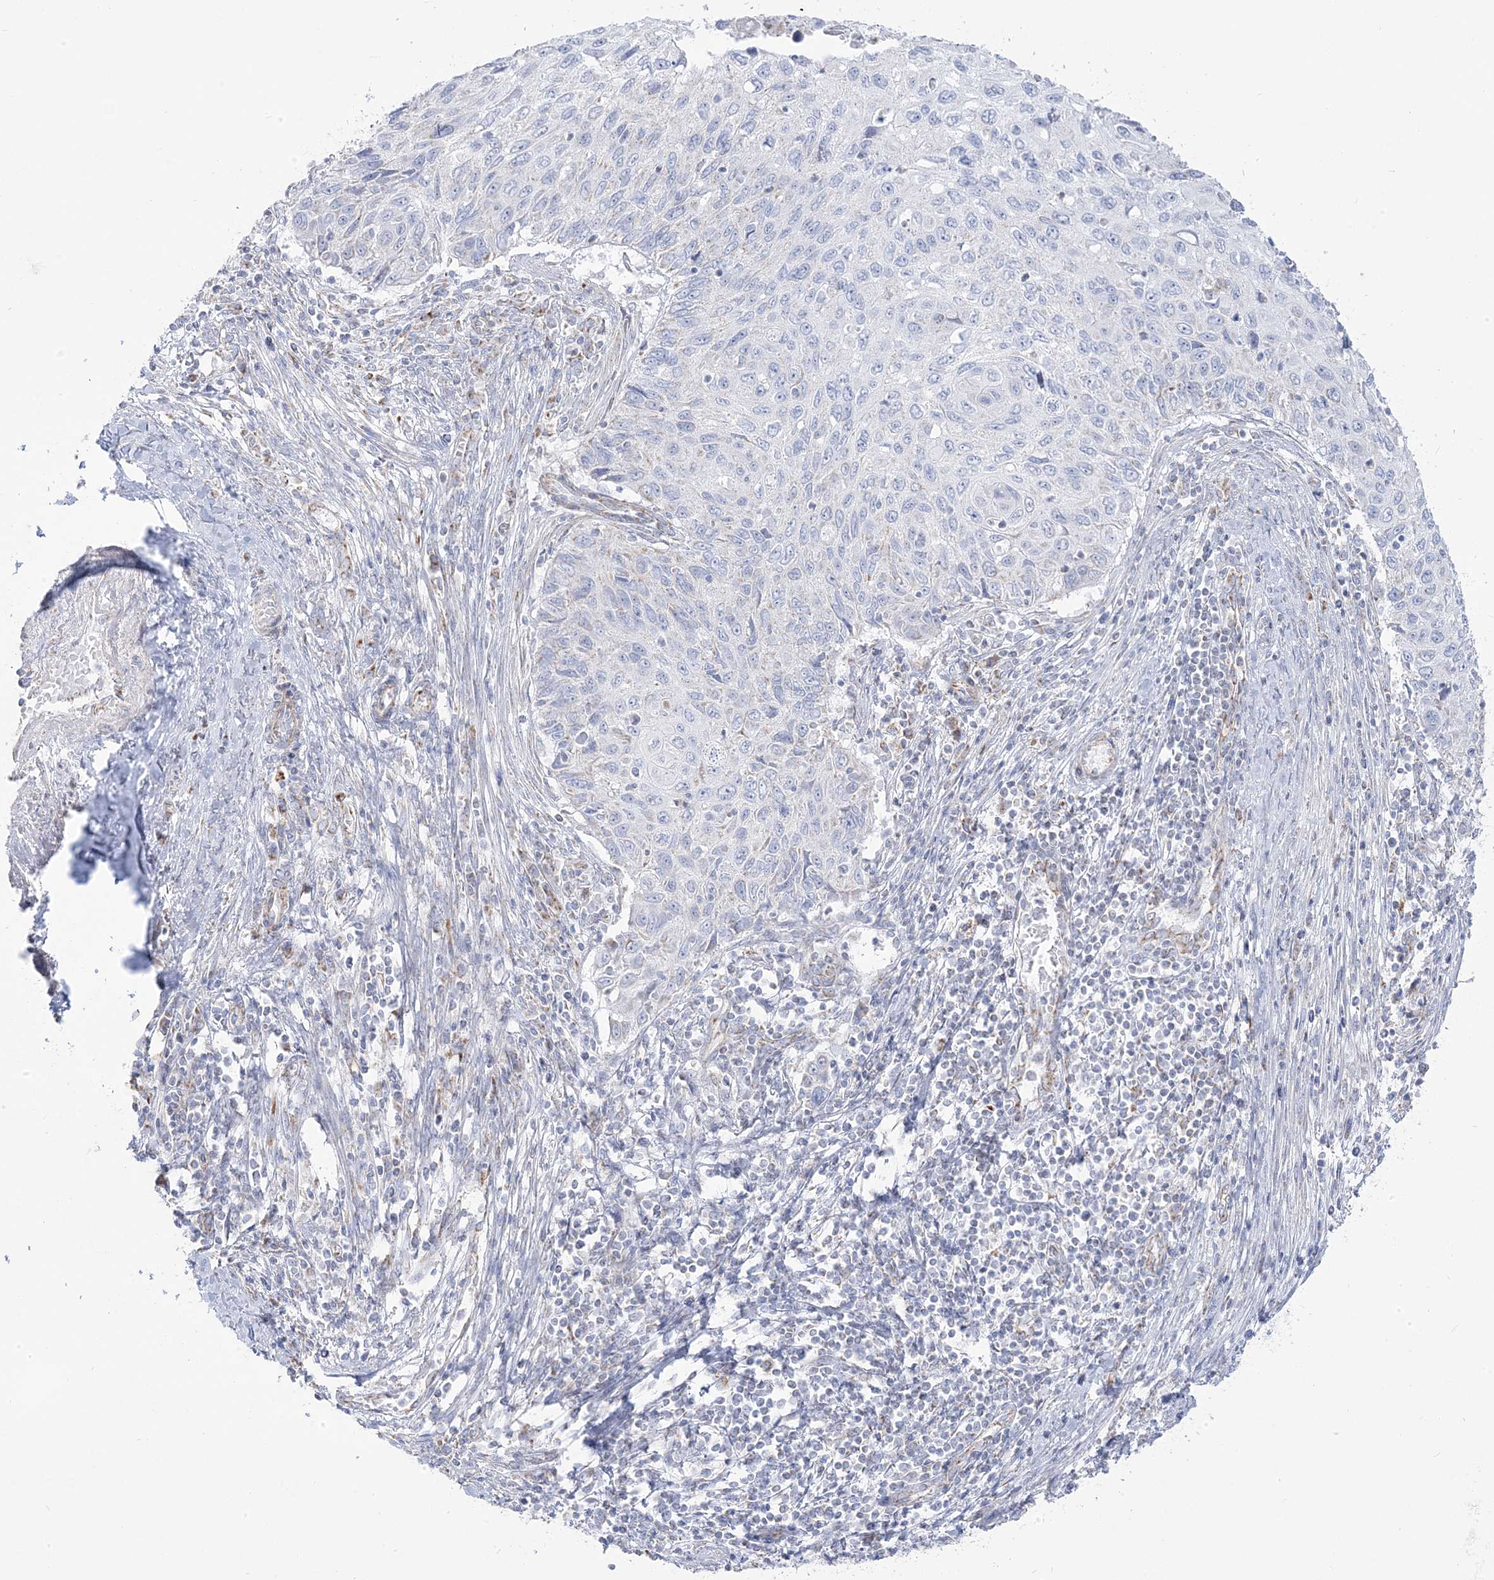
{"staining": {"intensity": "negative", "quantity": "none", "location": "none"}, "tissue": "cervical cancer", "cell_type": "Tumor cells", "image_type": "cancer", "snomed": [{"axis": "morphology", "description": "Squamous cell carcinoma, NOS"}, {"axis": "topography", "description": "Cervix"}], "caption": "High magnification brightfield microscopy of cervical squamous cell carcinoma stained with DAB (brown) and counterstained with hematoxylin (blue): tumor cells show no significant staining.", "gene": "PCCB", "patient": {"sex": "female", "age": 70}}